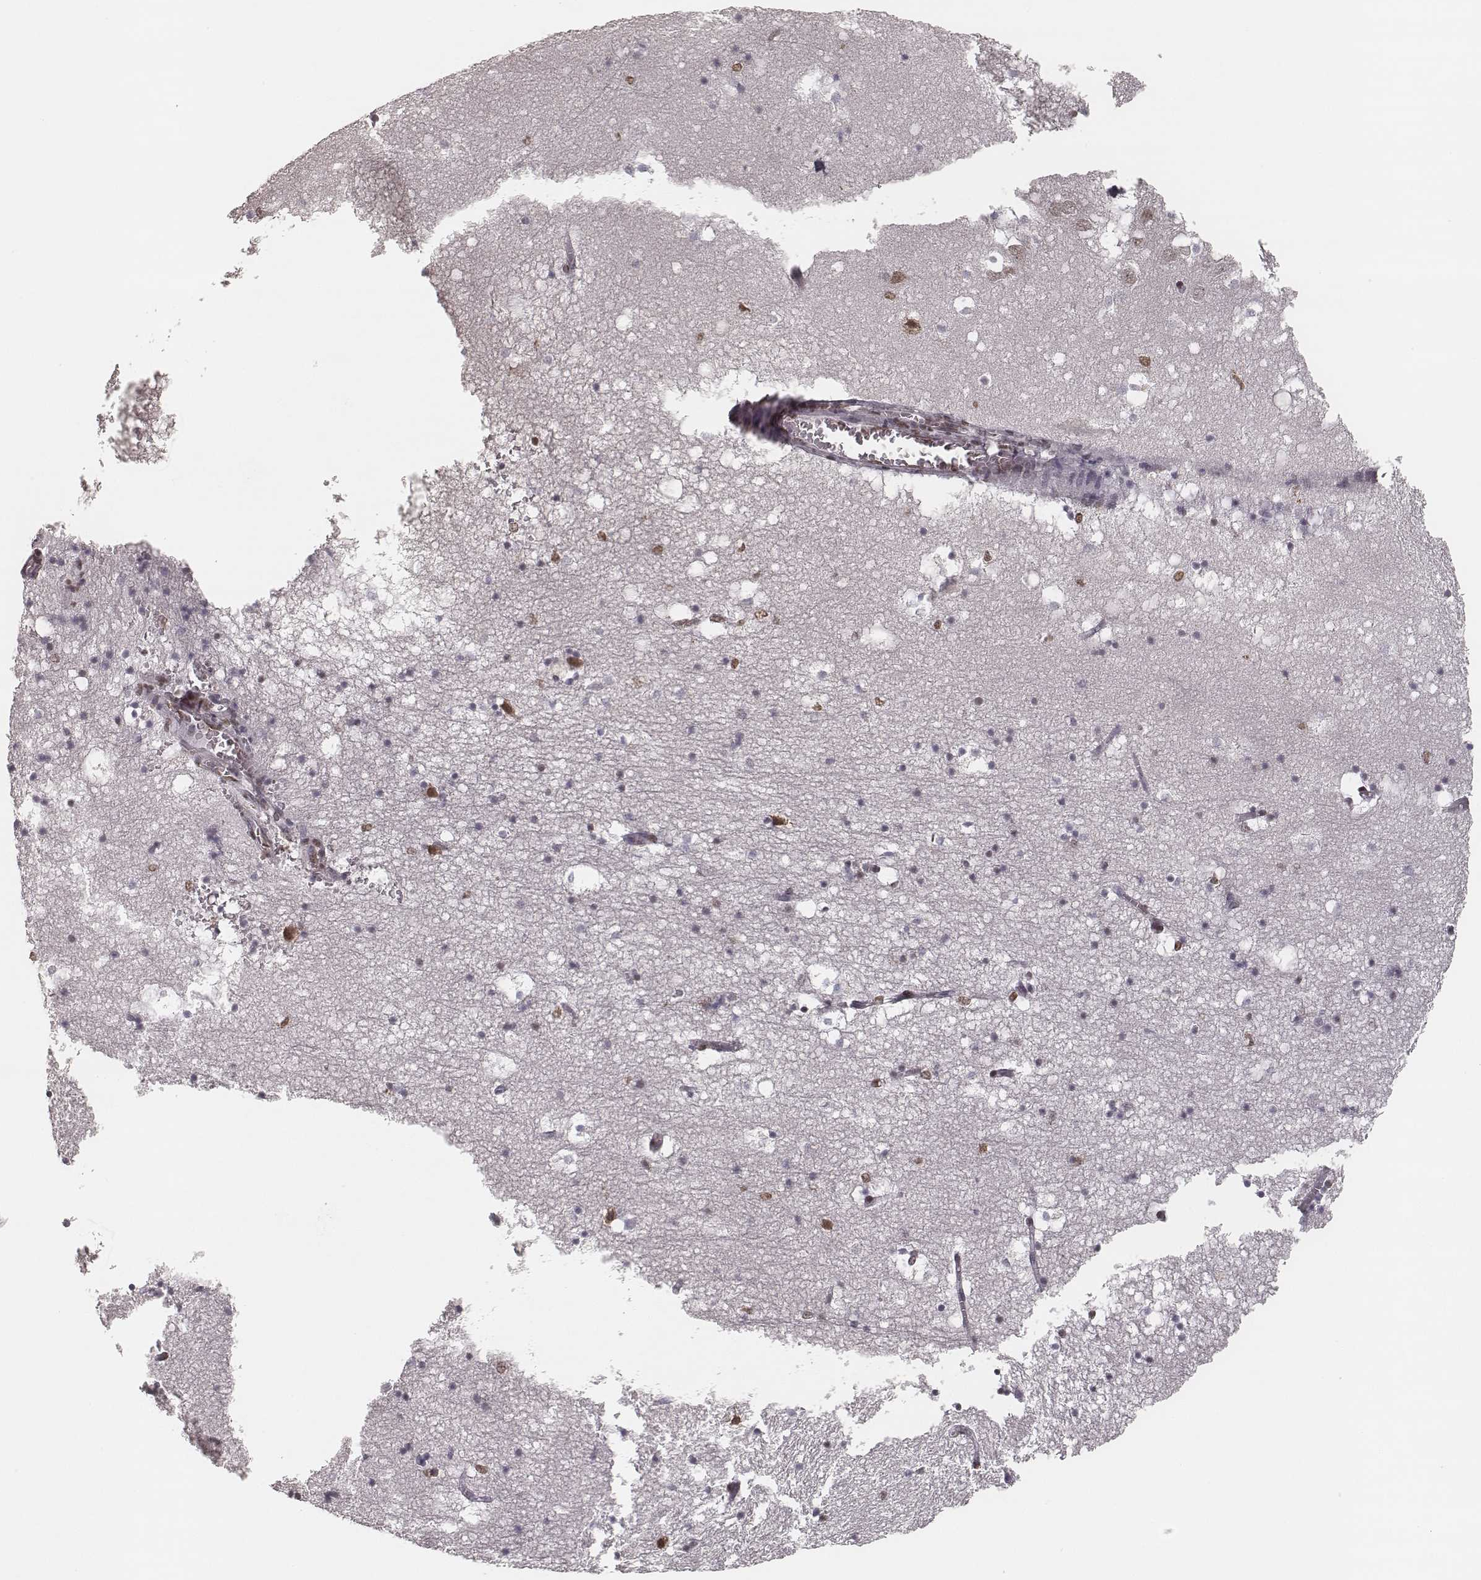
{"staining": {"intensity": "moderate", "quantity": "<25%", "location": "nuclear"}, "tissue": "hippocampus", "cell_type": "Glial cells", "image_type": "normal", "snomed": [{"axis": "morphology", "description": "Normal tissue, NOS"}, {"axis": "topography", "description": "Hippocampus"}], "caption": "Moderate nuclear staining is identified in approximately <25% of glial cells in unremarkable hippocampus. (DAB (3,3'-diaminobenzidine) IHC, brown staining for protein, blue staining for nuclei).", "gene": "HMGA2", "patient": {"sex": "male", "age": 58}}